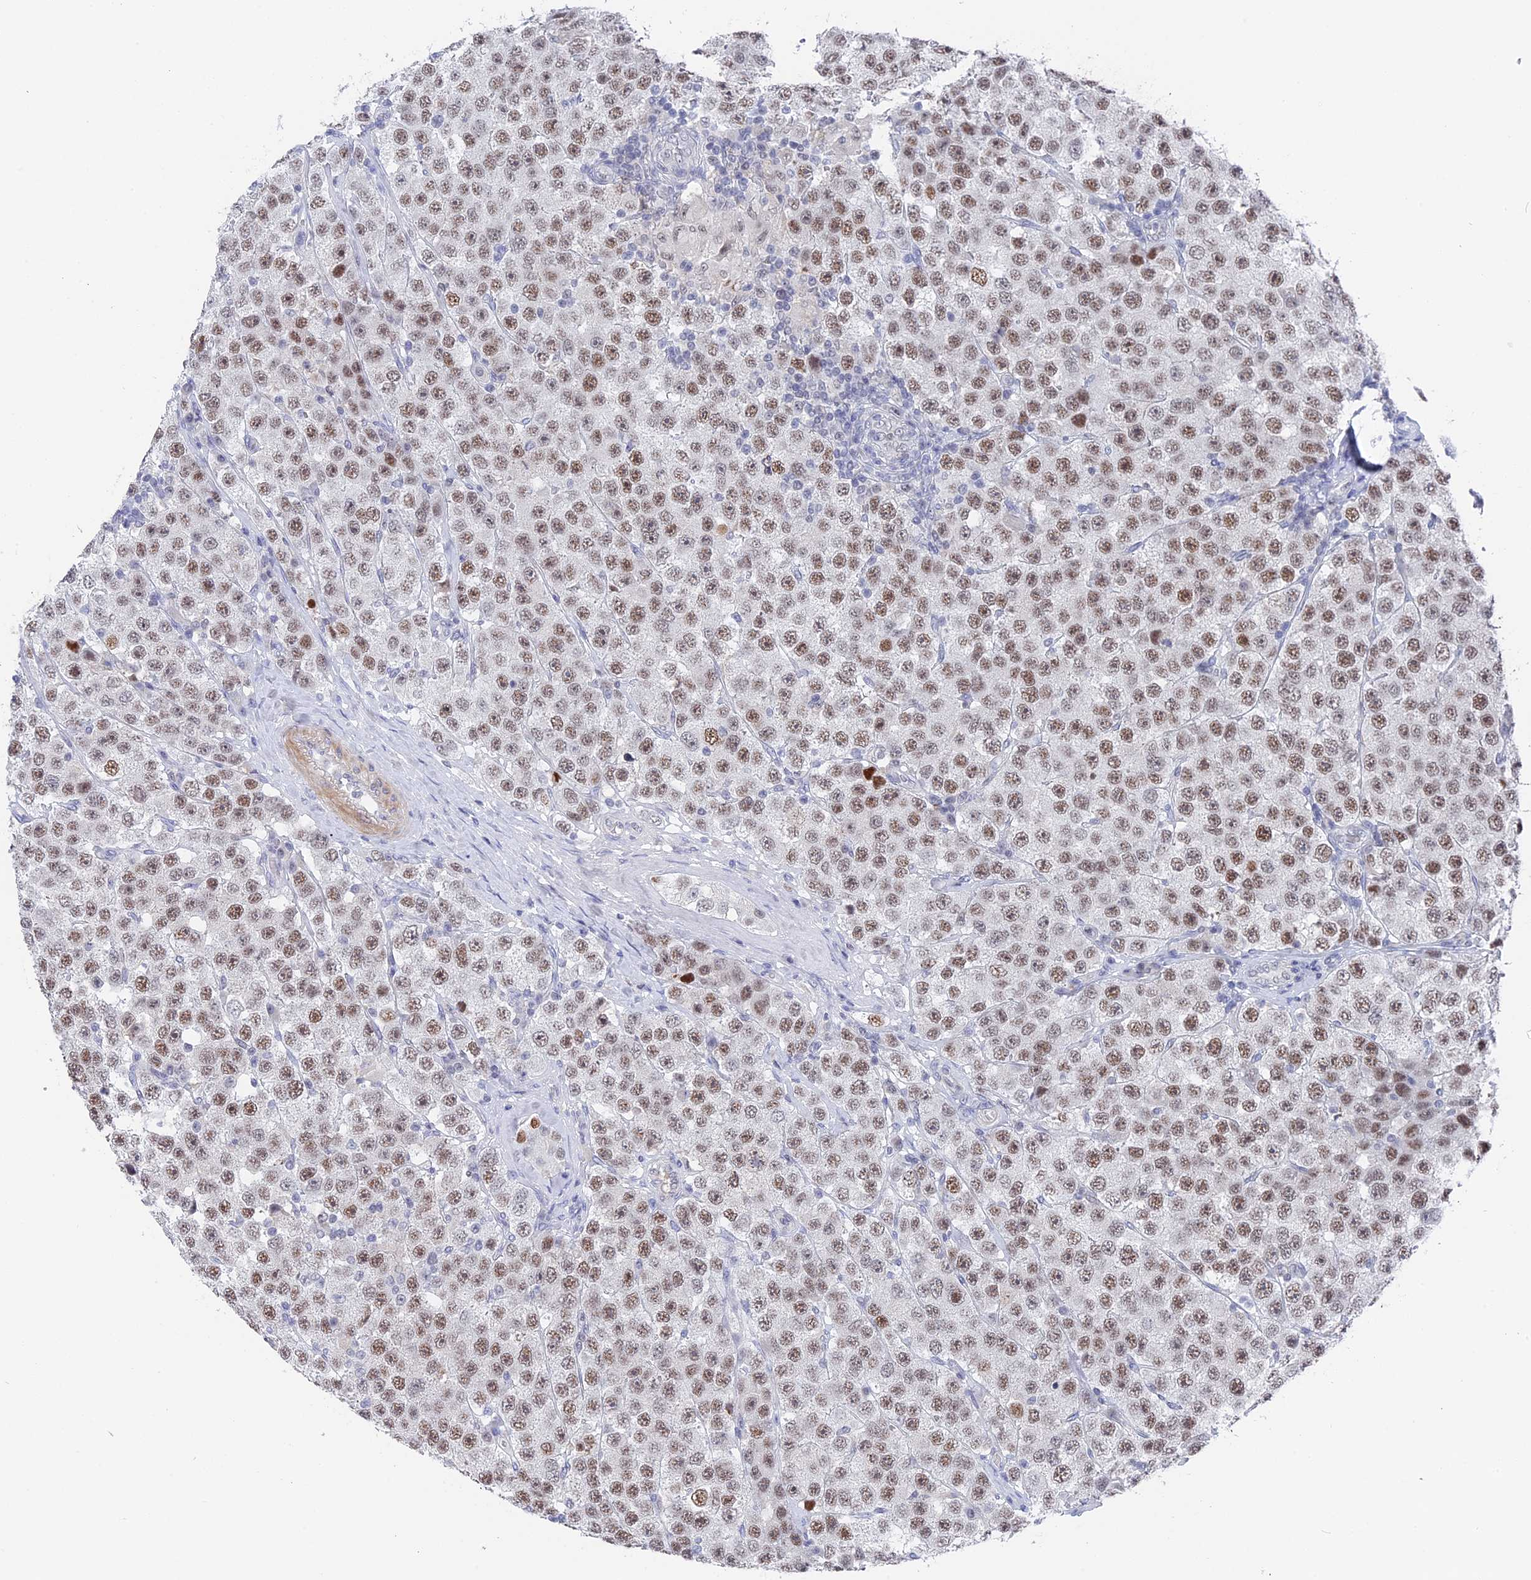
{"staining": {"intensity": "moderate", "quantity": ">75%", "location": "nuclear"}, "tissue": "testis cancer", "cell_type": "Tumor cells", "image_type": "cancer", "snomed": [{"axis": "morphology", "description": "Seminoma, NOS"}, {"axis": "topography", "description": "Testis"}], "caption": "Immunohistochemistry micrograph of neoplastic tissue: human seminoma (testis) stained using immunohistochemistry reveals medium levels of moderate protein expression localized specifically in the nuclear of tumor cells, appearing as a nuclear brown color.", "gene": "BRD2", "patient": {"sex": "male", "age": 28}}